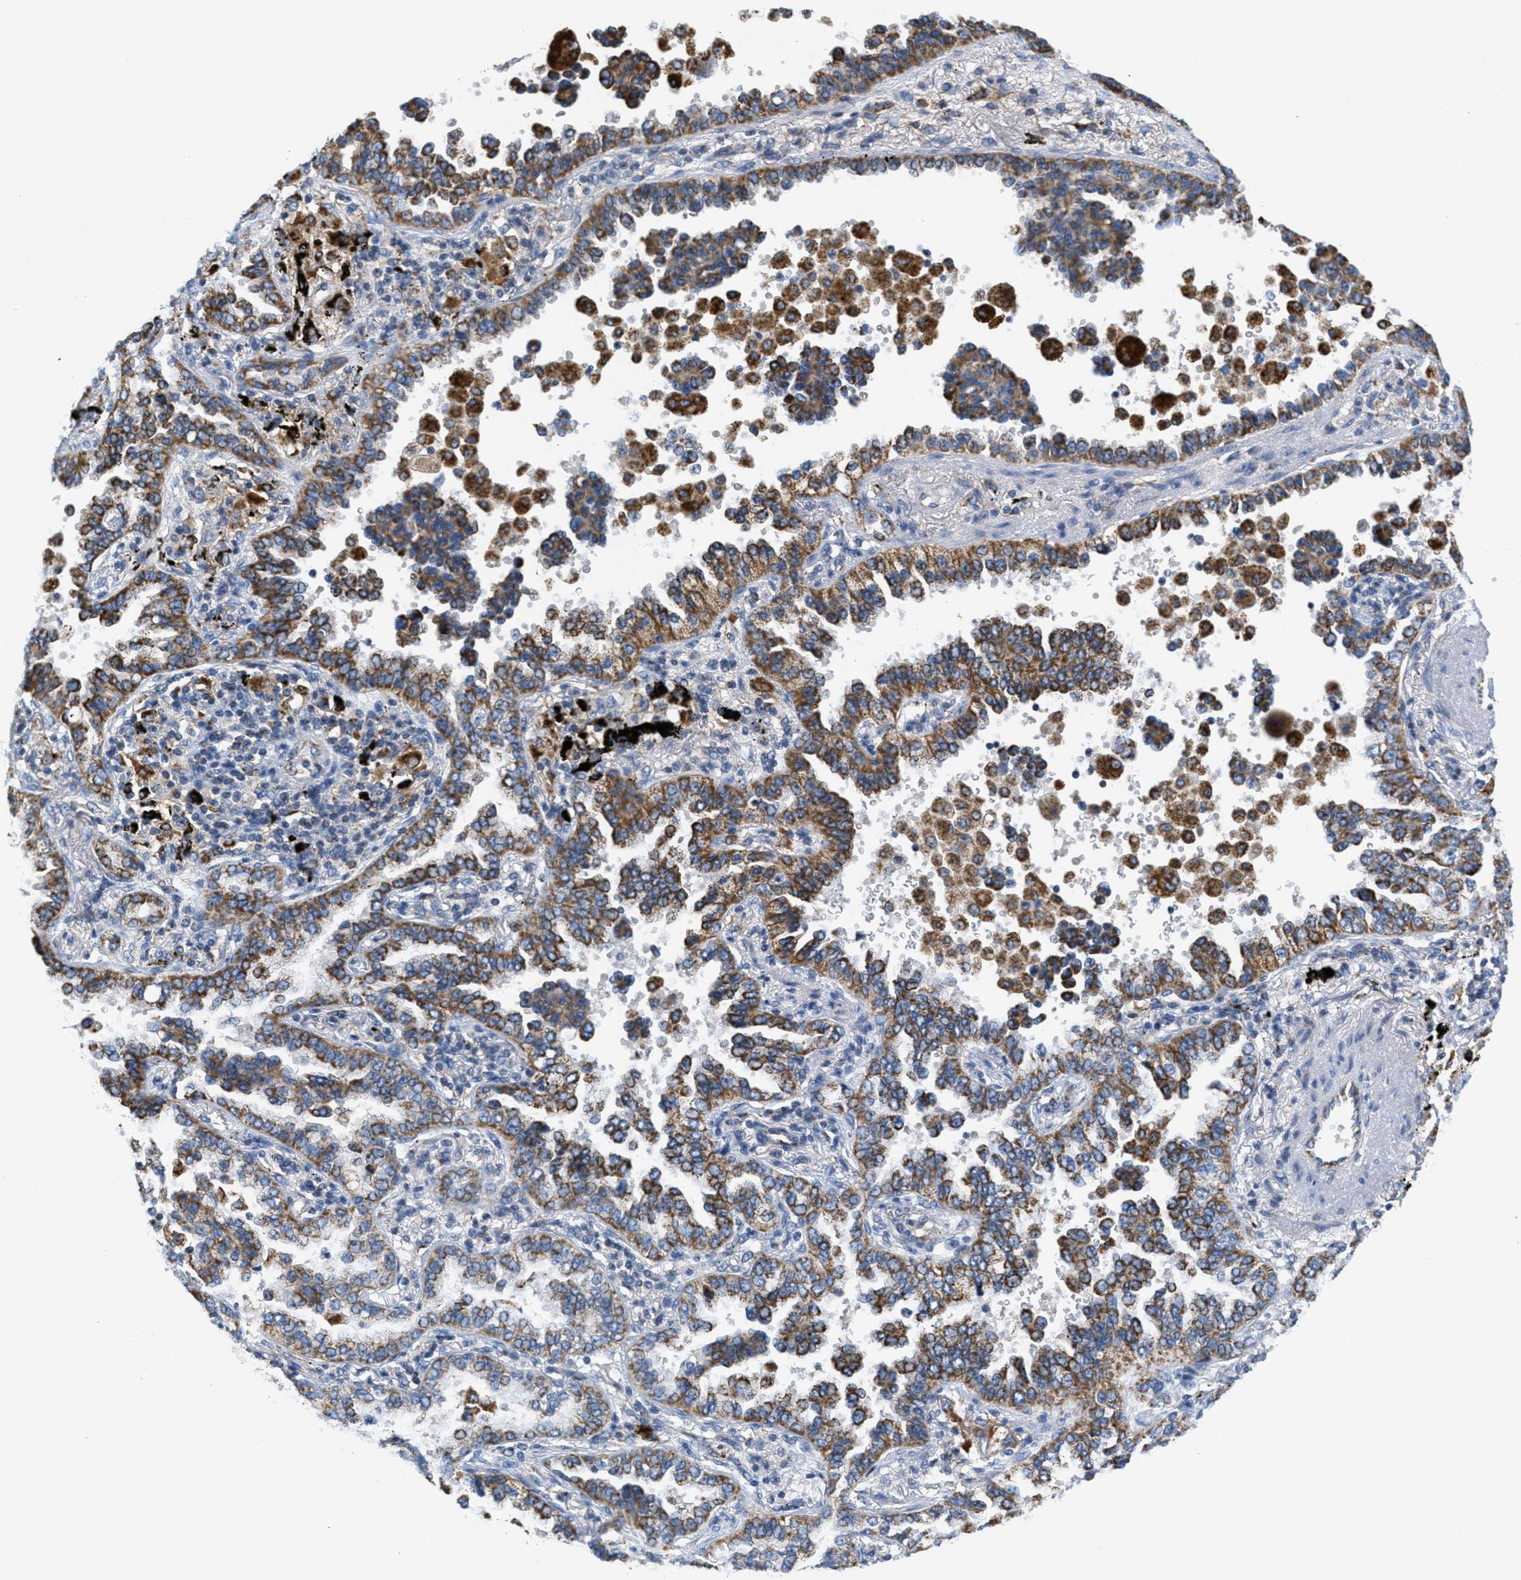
{"staining": {"intensity": "moderate", "quantity": ">75%", "location": "cytoplasmic/membranous"}, "tissue": "lung cancer", "cell_type": "Tumor cells", "image_type": "cancer", "snomed": [{"axis": "morphology", "description": "Normal tissue, NOS"}, {"axis": "morphology", "description": "Adenocarcinoma, NOS"}, {"axis": "topography", "description": "Lung"}], "caption": "Immunohistochemical staining of lung cancer (adenocarcinoma) exhibits moderate cytoplasmic/membranous protein positivity in approximately >75% of tumor cells.", "gene": "KCNJ5", "patient": {"sex": "male", "age": 59}}